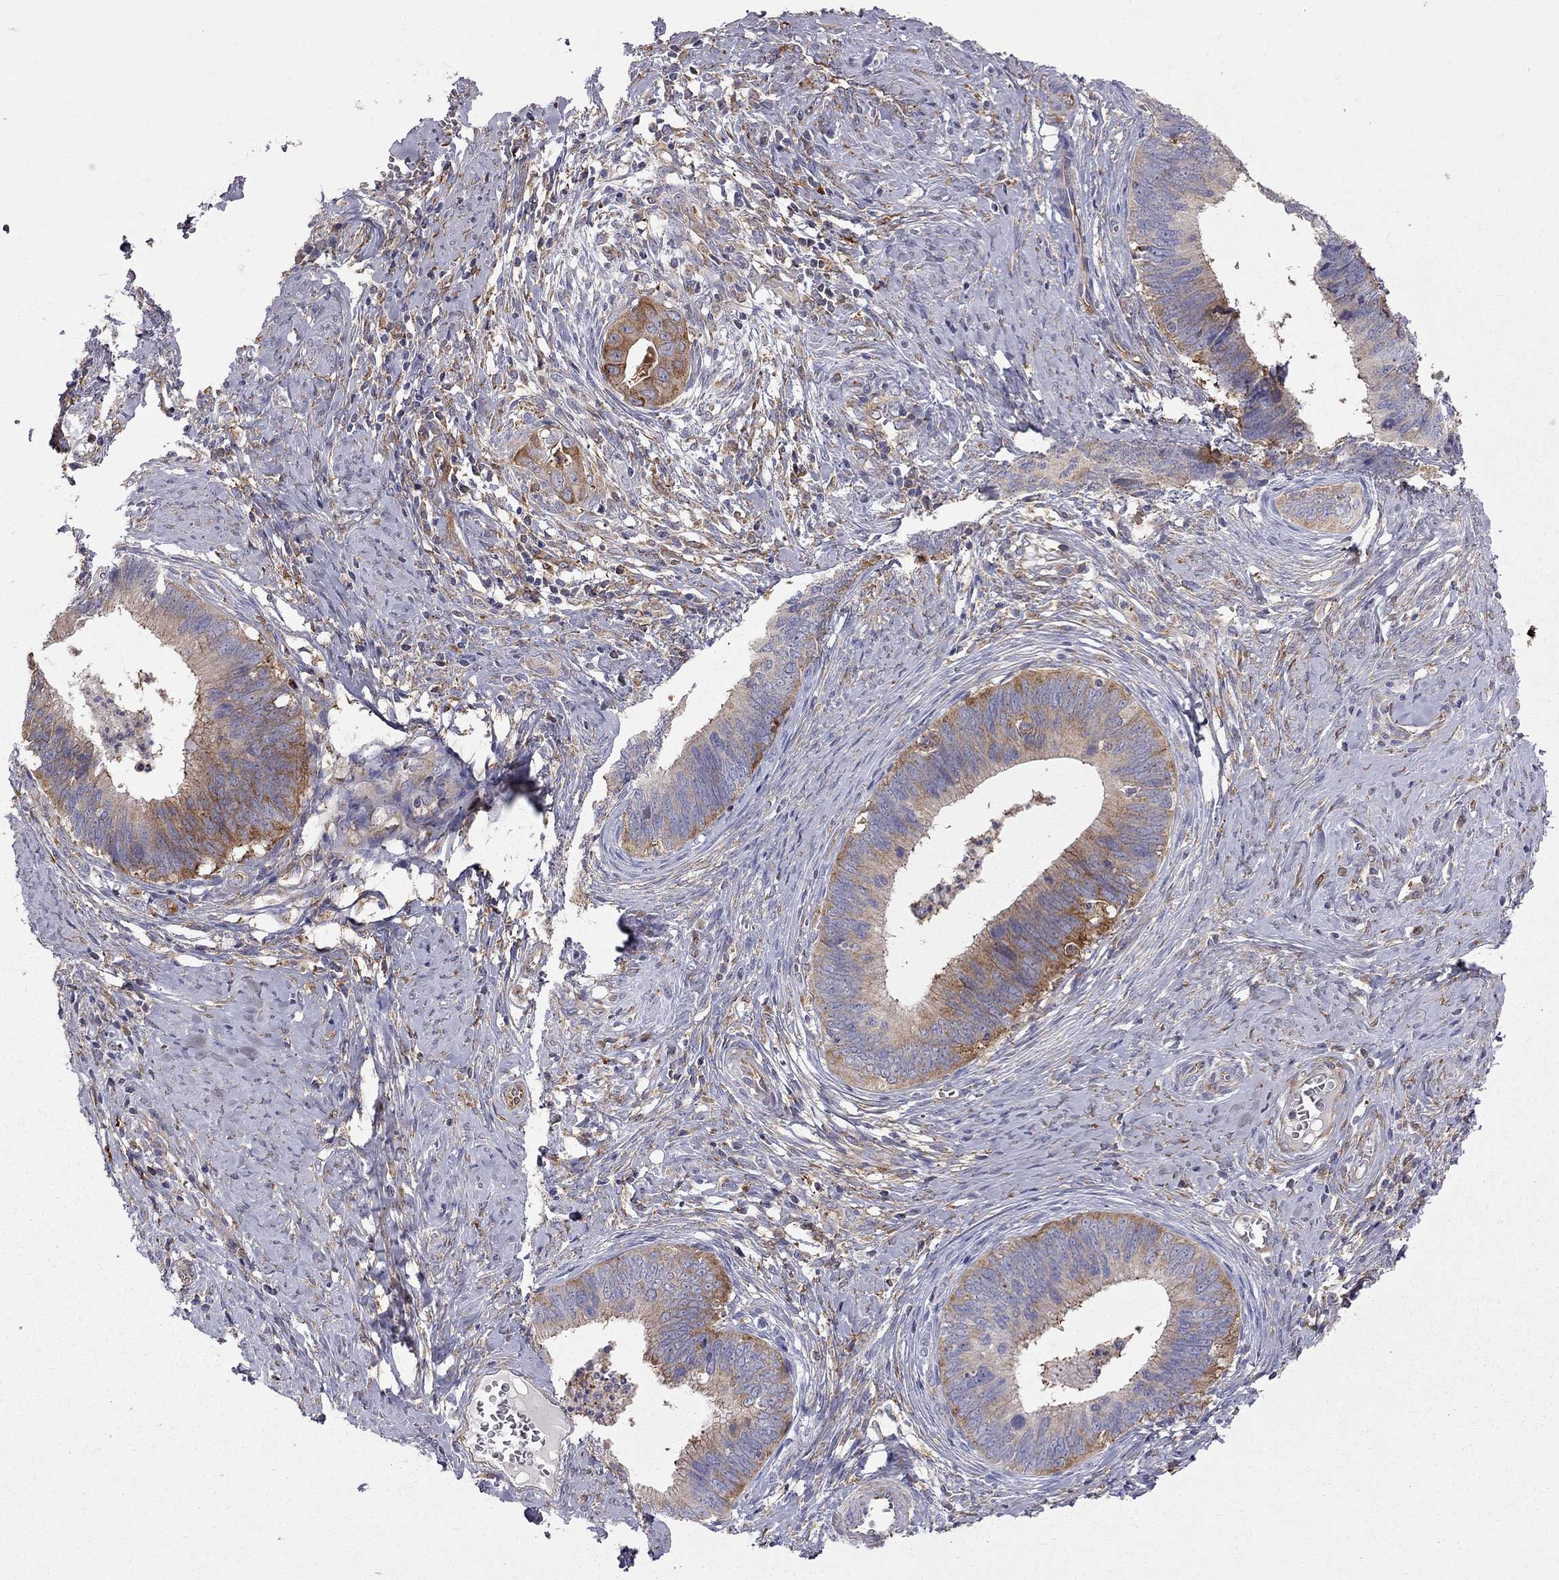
{"staining": {"intensity": "strong", "quantity": "<25%", "location": "cytoplasmic/membranous"}, "tissue": "cervical cancer", "cell_type": "Tumor cells", "image_type": "cancer", "snomed": [{"axis": "morphology", "description": "Adenocarcinoma, NOS"}, {"axis": "topography", "description": "Cervix"}], "caption": "Immunohistochemistry (IHC) of human cervical cancer (adenocarcinoma) reveals medium levels of strong cytoplasmic/membranous positivity in about <25% of tumor cells.", "gene": "EIF4E3", "patient": {"sex": "female", "age": 42}}